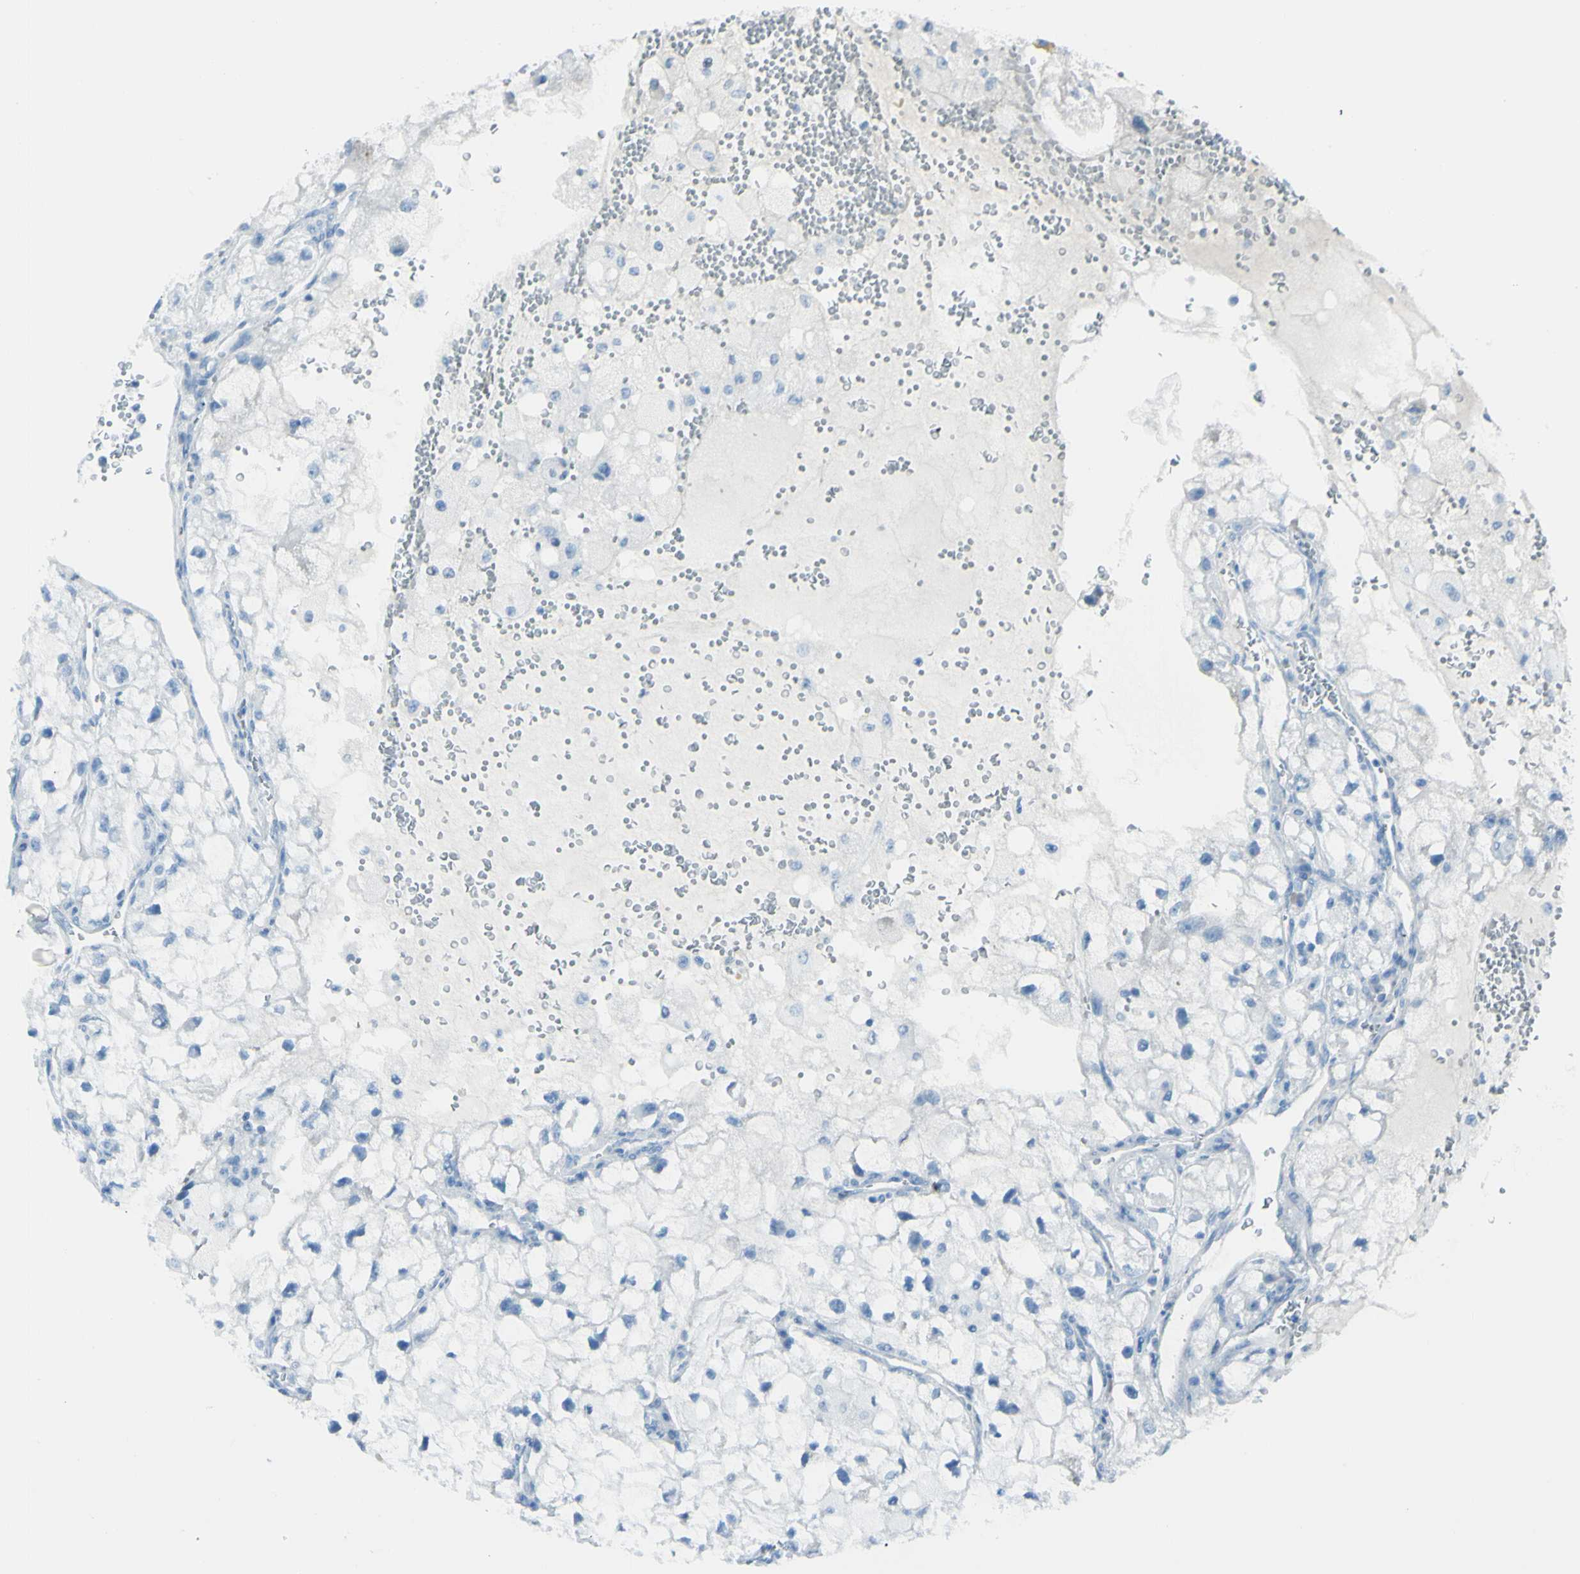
{"staining": {"intensity": "negative", "quantity": "none", "location": "none"}, "tissue": "renal cancer", "cell_type": "Tumor cells", "image_type": "cancer", "snomed": [{"axis": "morphology", "description": "Adenocarcinoma, NOS"}, {"axis": "topography", "description": "Kidney"}], "caption": "Renal cancer was stained to show a protein in brown. There is no significant positivity in tumor cells.", "gene": "TFPI2", "patient": {"sex": "female", "age": 70}}